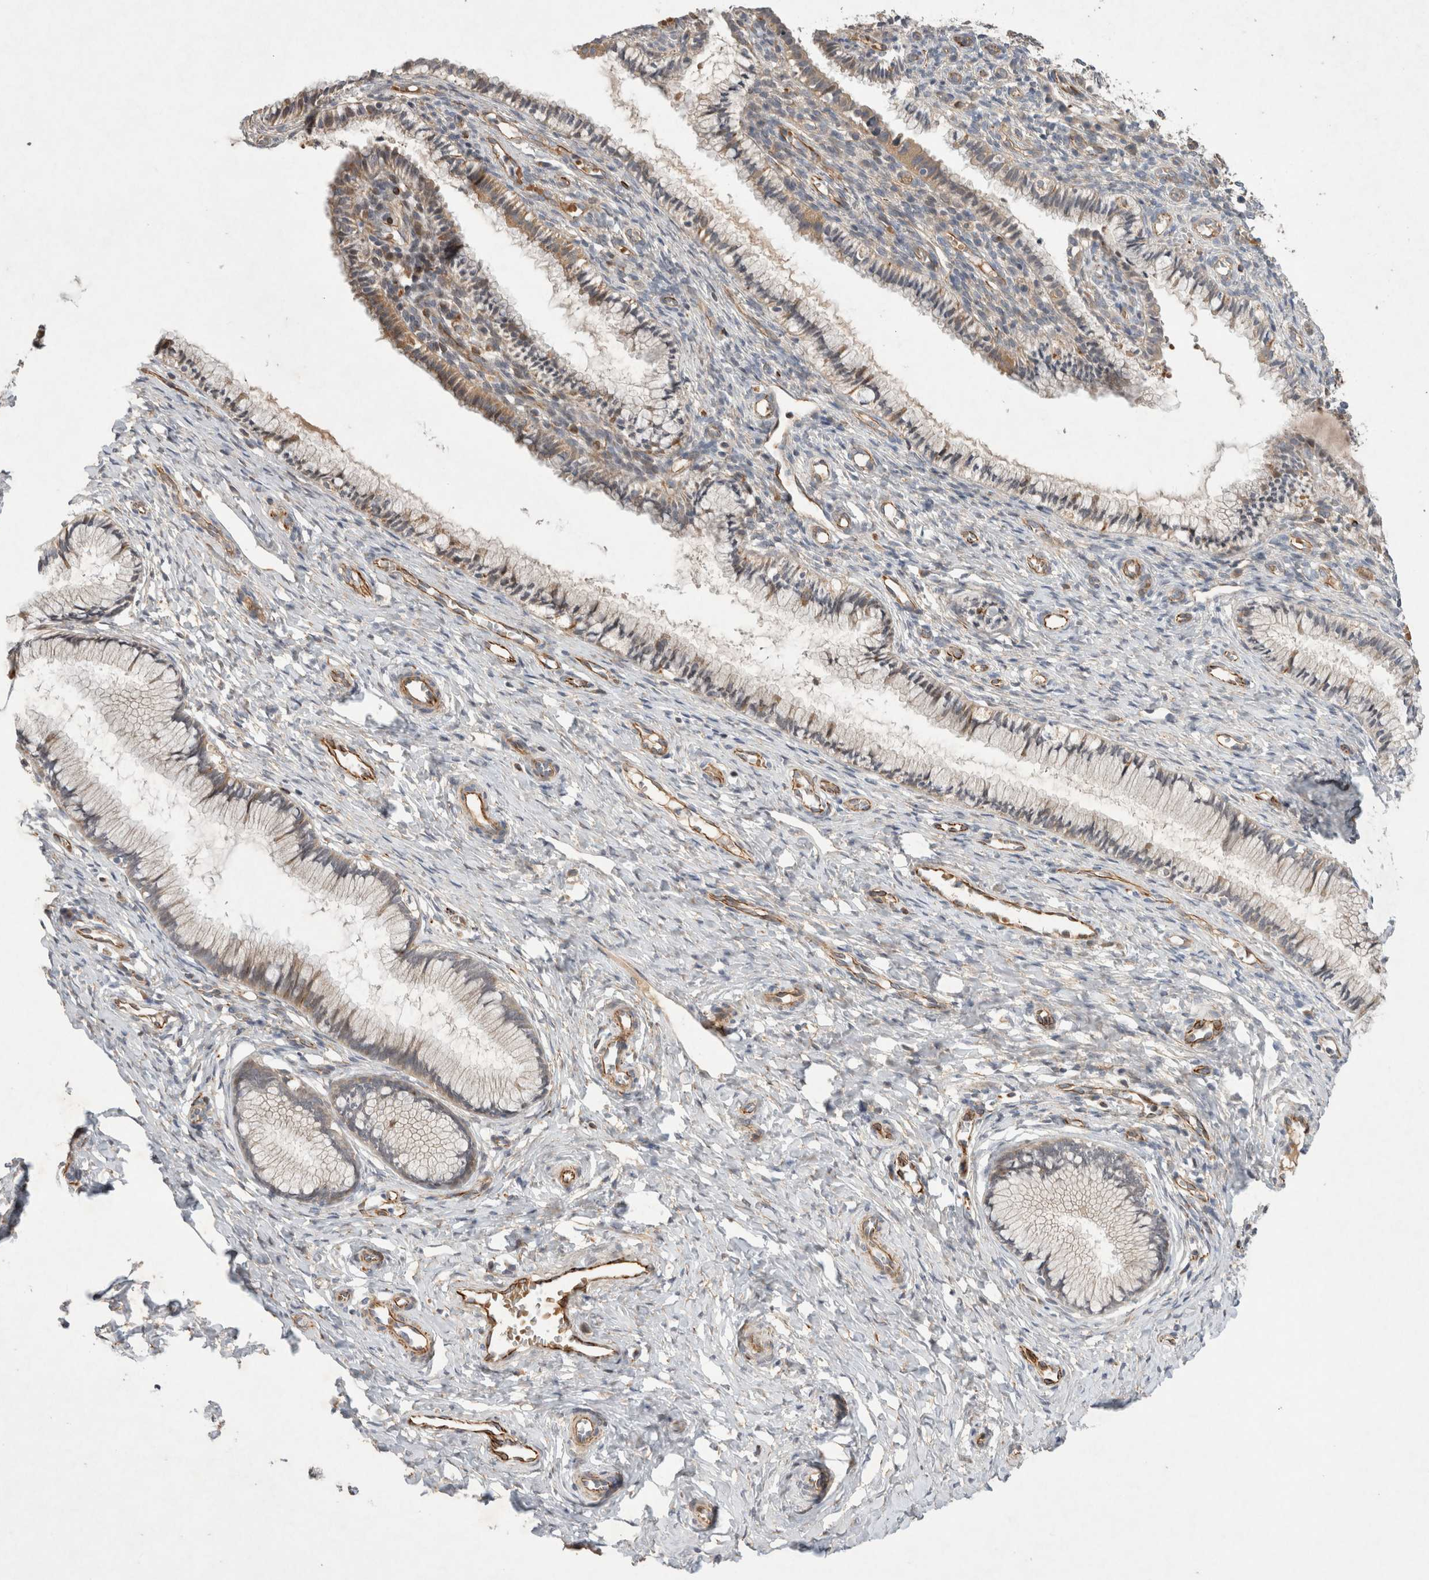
{"staining": {"intensity": "moderate", "quantity": "<25%", "location": "cytoplasmic/membranous"}, "tissue": "cervix", "cell_type": "Glandular cells", "image_type": "normal", "snomed": [{"axis": "morphology", "description": "Normal tissue, NOS"}, {"axis": "topography", "description": "Cervix"}], "caption": "This is a histology image of immunohistochemistry (IHC) staining of normal cervix, which shows moderate positivity in the cytoplasmic/membranous of glandular cells.", "gene": "NMU", "patient": {"sex": "female", "age": 27}}